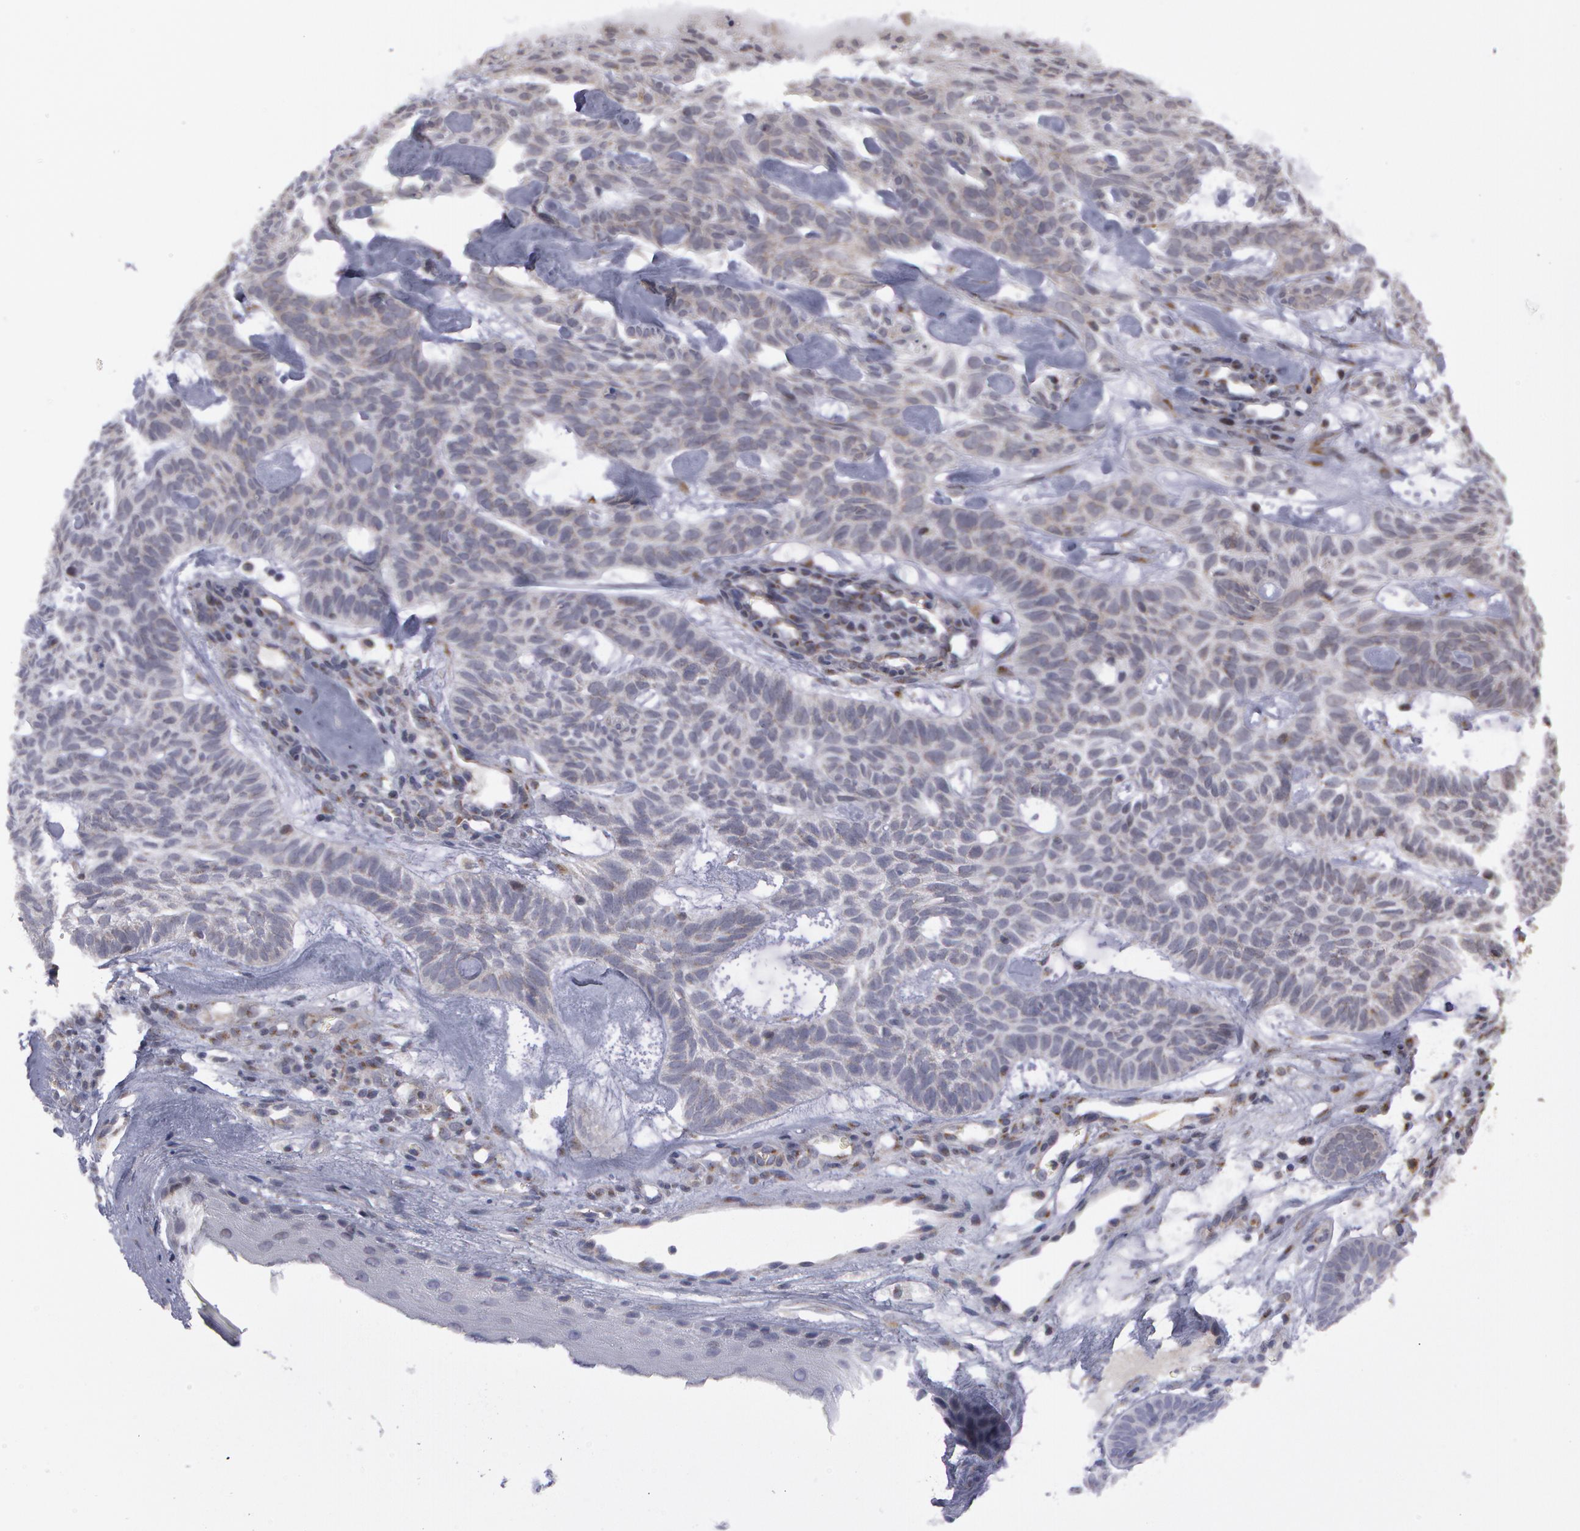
{"staining": {"intensity": "negative", "quantity": "none", "location": "none"}, "tissue": "skin cancer", "cell_type": "Tumor cells", "image_type": "cancer", "snomed": [{"axis": "morphology", "description": "Basal cell carcinoma"}, {"axis": "topography", "description": "Skin"}], "caption": "The image shows no staining of tumor cells in skin cancer. (Stains: DAB (3,3'-diaminobenzidine) immunohistochemistry with hematoxylin counter stain, Microscopy: brightfield microscopy at high magnification).", "gene": "STX5", "patient": {"sex": "male", "age": 75}}